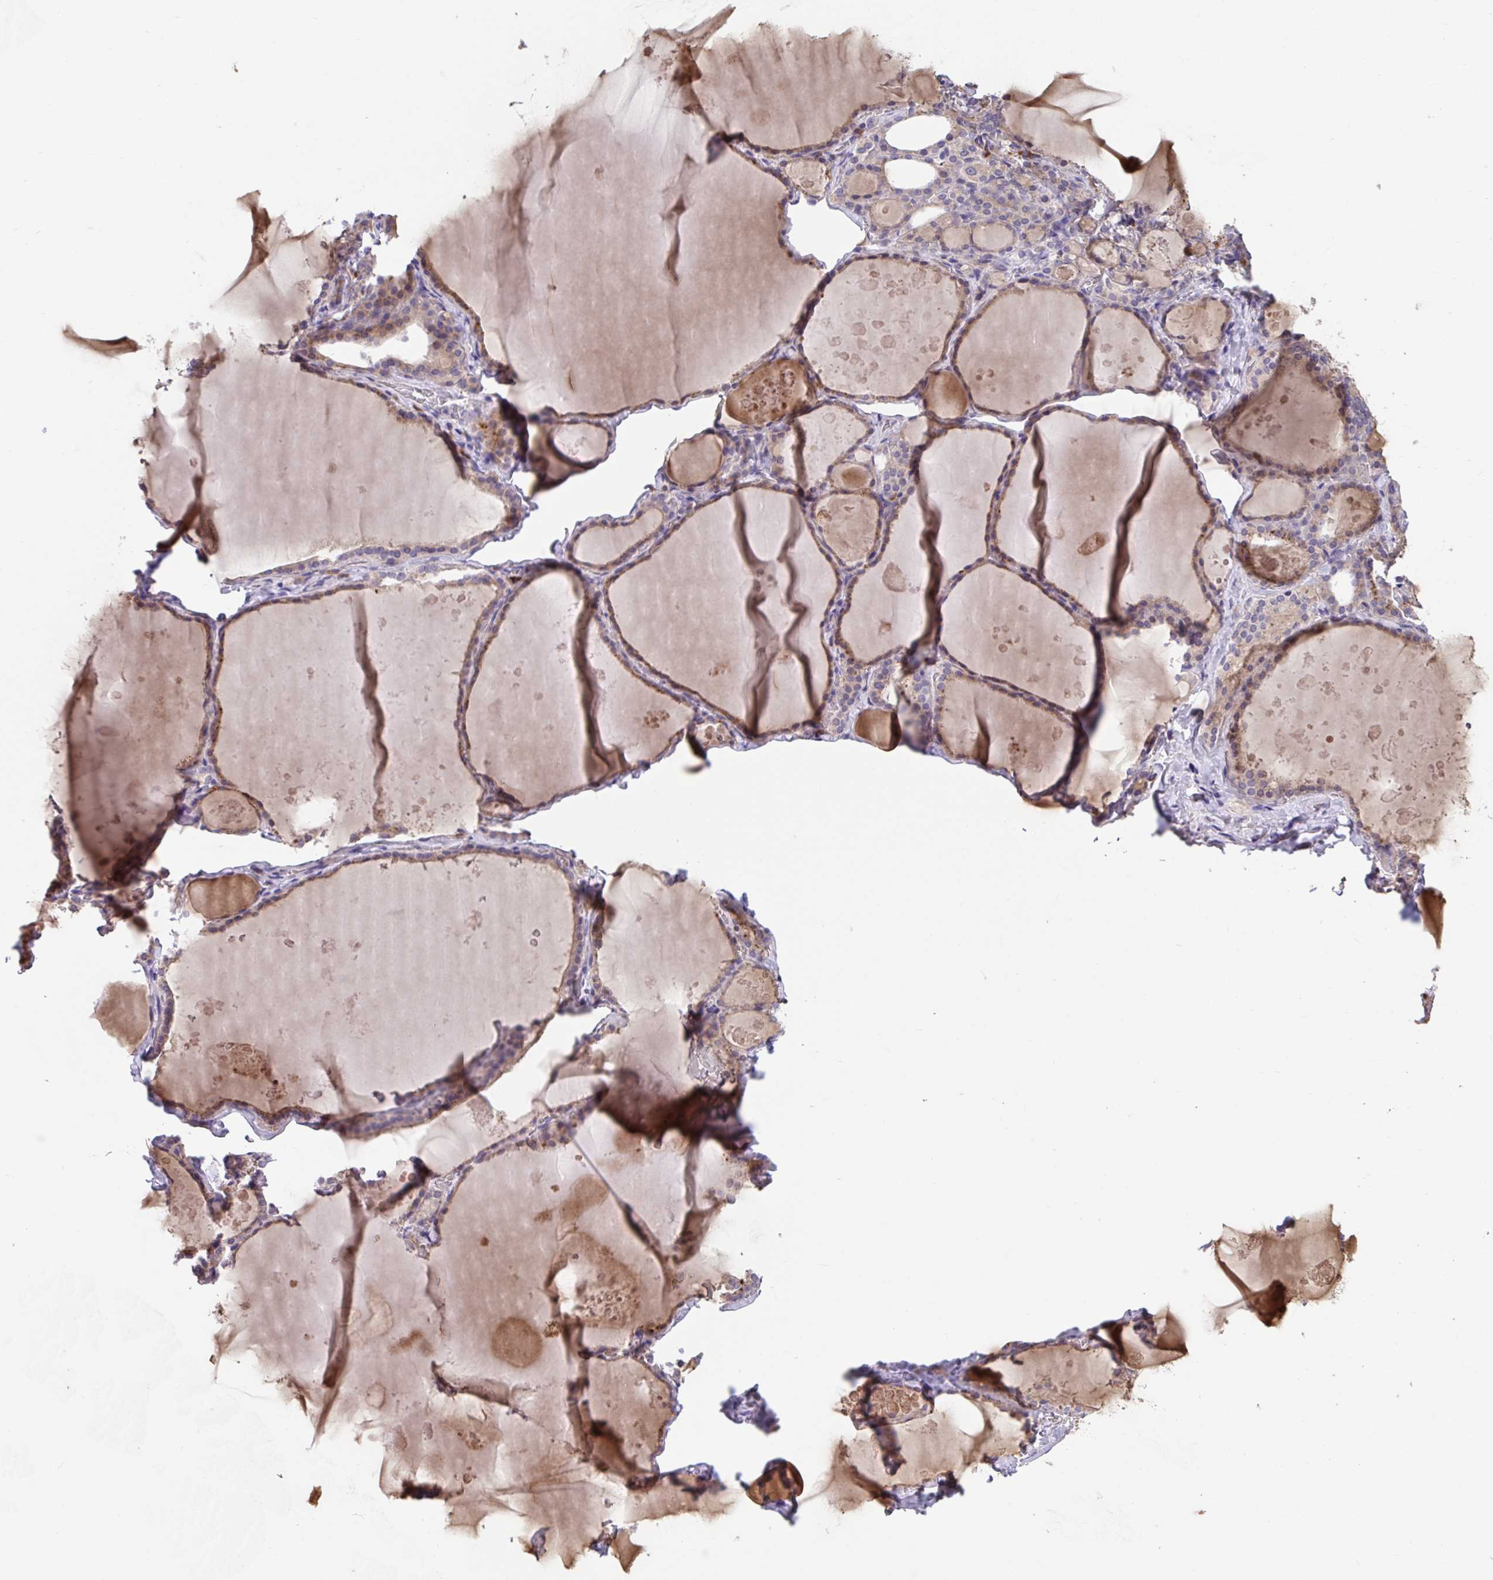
{"staining": {"intensity": "moderate", "quantity": ">75%", "location": "cytoplasmic/membranous"}, "tissue": "thyroid gland", "cell_type": "Glandular cells", "image_type": "normal", "snomed": [{"axis": "morphology", "description": "Normal tissue, NOS"}, {"axis": "topography", "description": "Thyroid gland"}], "caption": "A high-resolution histopathology image shows immunohistochemistry staining of unremarkable thyroid gland, which exhibits moderate cytoplasmic/membranous positivity in about >75% of glandular cells.", "gene": "SUSD4", "patient": {"sex": "male", "age": 56}}